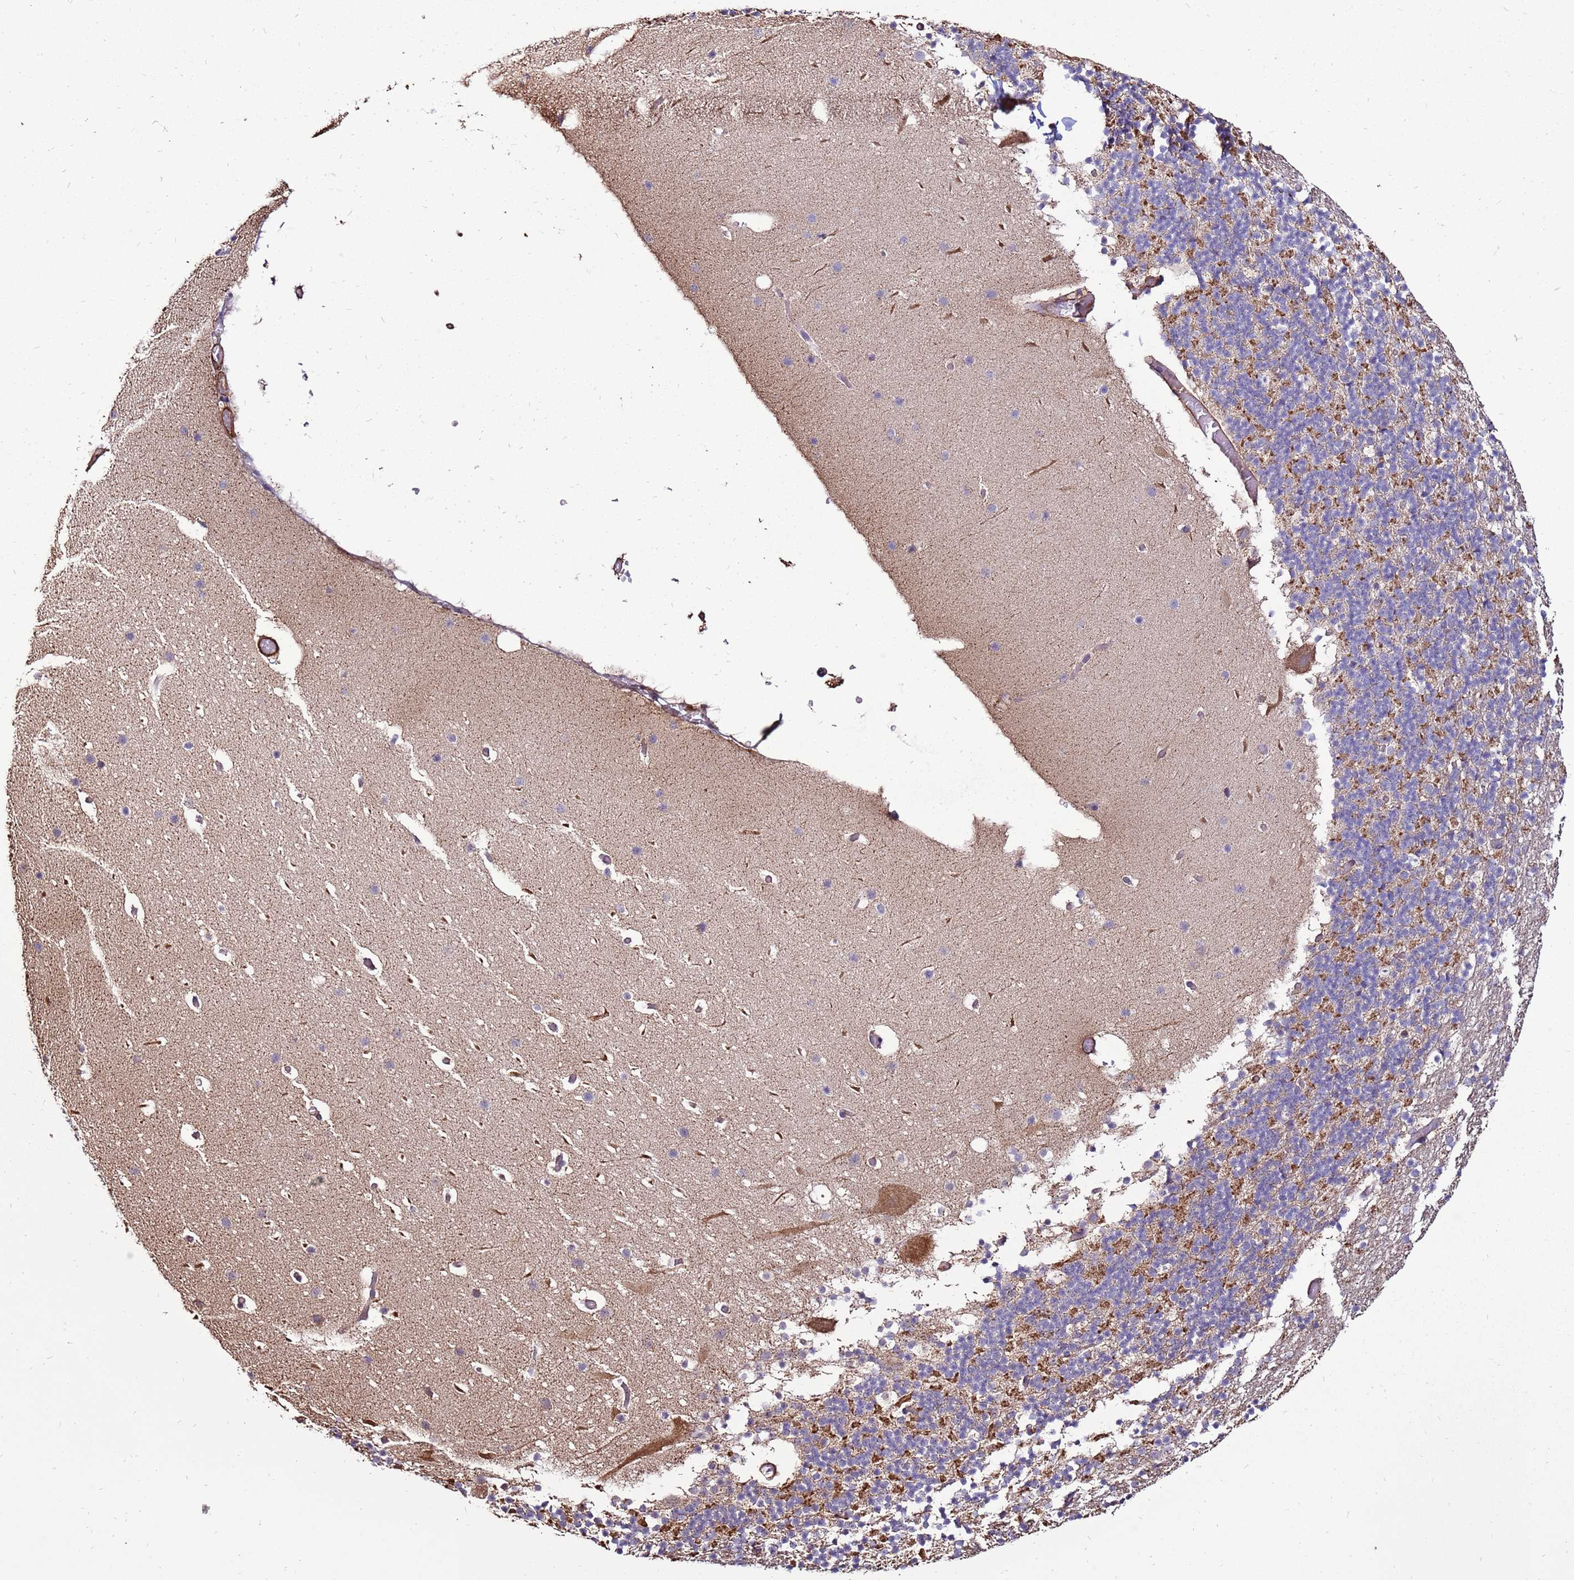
{"staining": {"intensity": "strong", "quantity": "<25%", "location": "cytoplasmic/membranous"}, "tissue": "cerebellum", "cell_type": "Cells in granular layer", "image_type": "normal", "snomed": [{"axis": "morphology", "description": "Normal tissue, NOS"}, {"axis": "topography", "description": "Cerebellum"}], "caption": "DAB (3,3'-diaminobenzidine) immunohistochemical staining of normal cerebellum exhibits strong cytoplasmic/membranous protein expression in approximately <25% of cells in granular layer. The protein is shown in brown color, while the nuclei are stained blue.", "gene": "DDX59", "patient": {"sex": "male", "age": 57}}